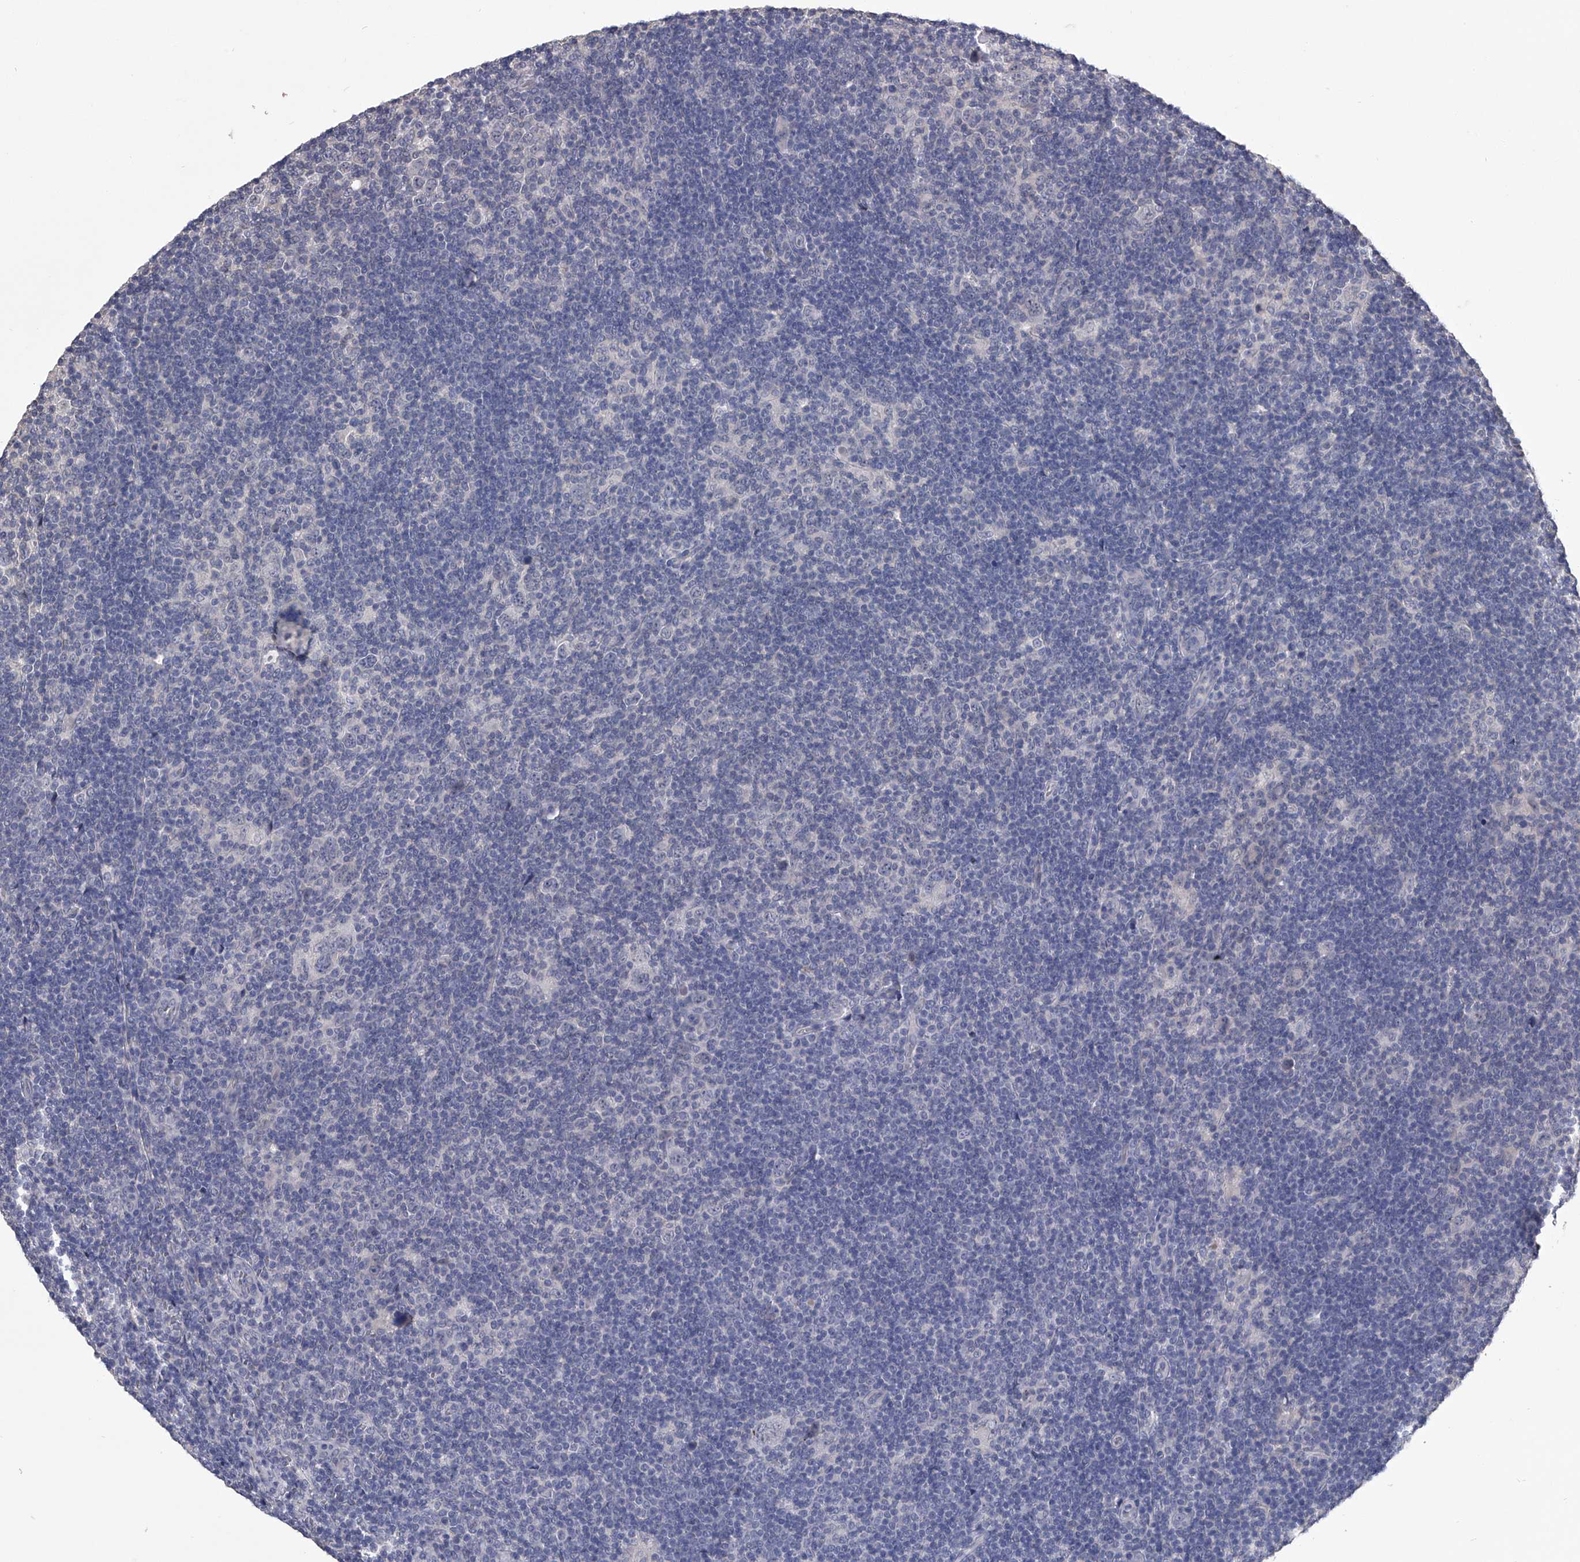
{"staining": {"intensity": "negative", "quantity": "none", "location": "none"}, "tissue": "lymphoma", "cell_type": "Tumor cells", "image_type": "cancer", "snomed": [{"axis": "morphology", "description": "Hodgkin's disease, NOS"}, {"axis": "topography", "description": "Lymph node"}], "caption": "Tumor cells are negative for protein expression in human lymphoma.", "gene": "MDN1", "patient": {"sex": "female", "age": 57}}